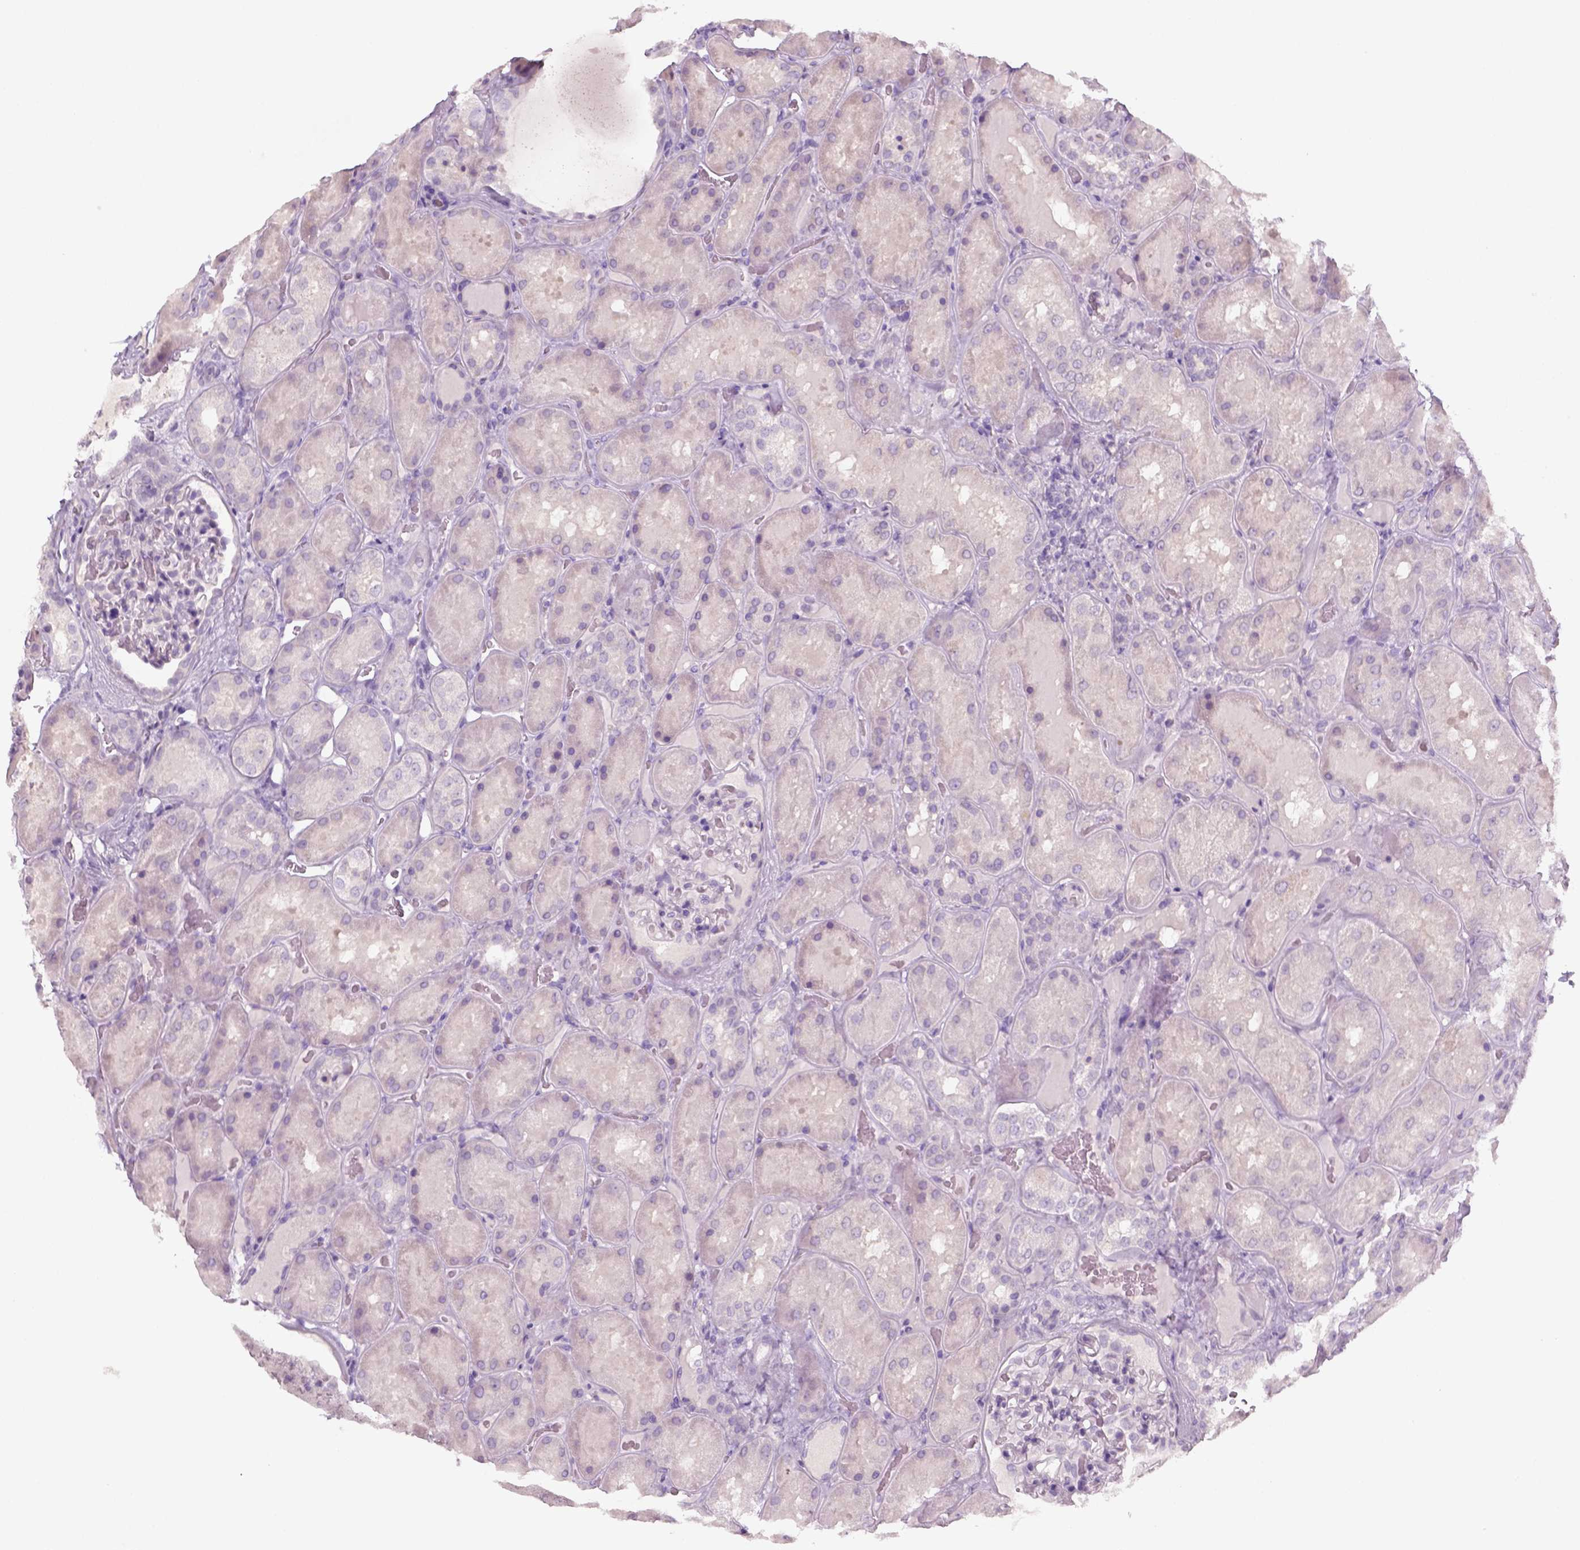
{"staining": {"intensity": "negative", "quantity": "none", "location": "none"}, "tissue": "kidney", "cell_type": "Cells in glomeruli", "image_type": "normal", "snomed": [{"axis": "morphology", "description": "Normal tissue, NOS"}, {"axis": "topography", "description": "Kidney"}], "caption": "Human kidney stained for a protein using immunohistochemistry exhibits no expression in cells in glomeruli.", "gene": "KRT25", "patient": {"sex": "male", "age": 73}}